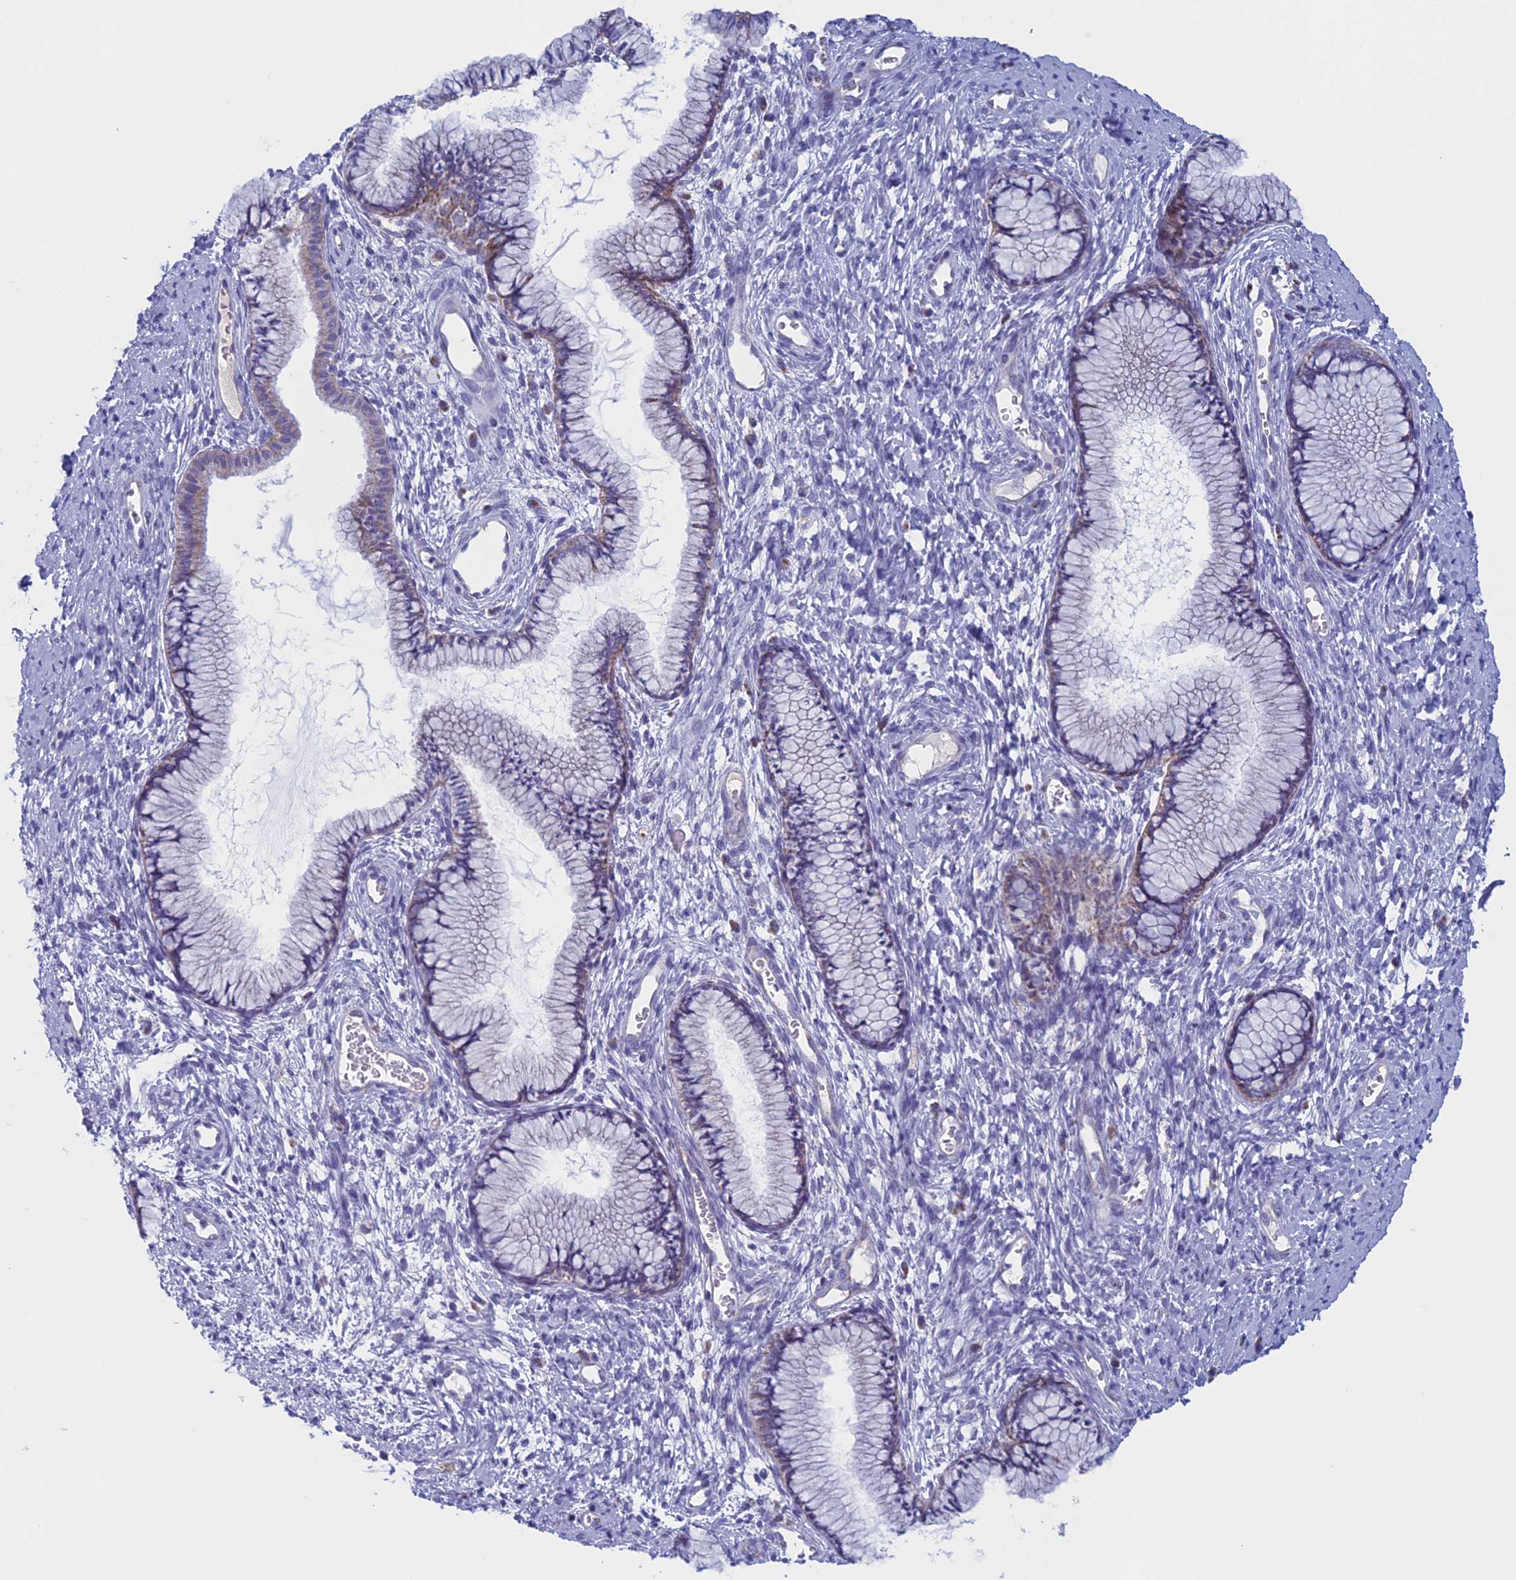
{"staining": {"intensity": "weak", "quantity": "<25%", "location": "cytoplasmic/membranous"}, "tissue": "cervix", "cell_type": "Glandular cells", "image_type": "normal", "snomed": [{"axis": "morphology", "description": "Normal tissue, NOS"}, {"axis": "topography", "description": "Cervix"}], "caption": "A micrograph of cervix stained for a protein shows no brown staining in glandular cells. (Brightfield microscopy of DAB (3,3'-diaminobenzidine) IHC at high magnification).", "gene": "NDUFB9", "patient": {"sex": "female", "age": 42}}